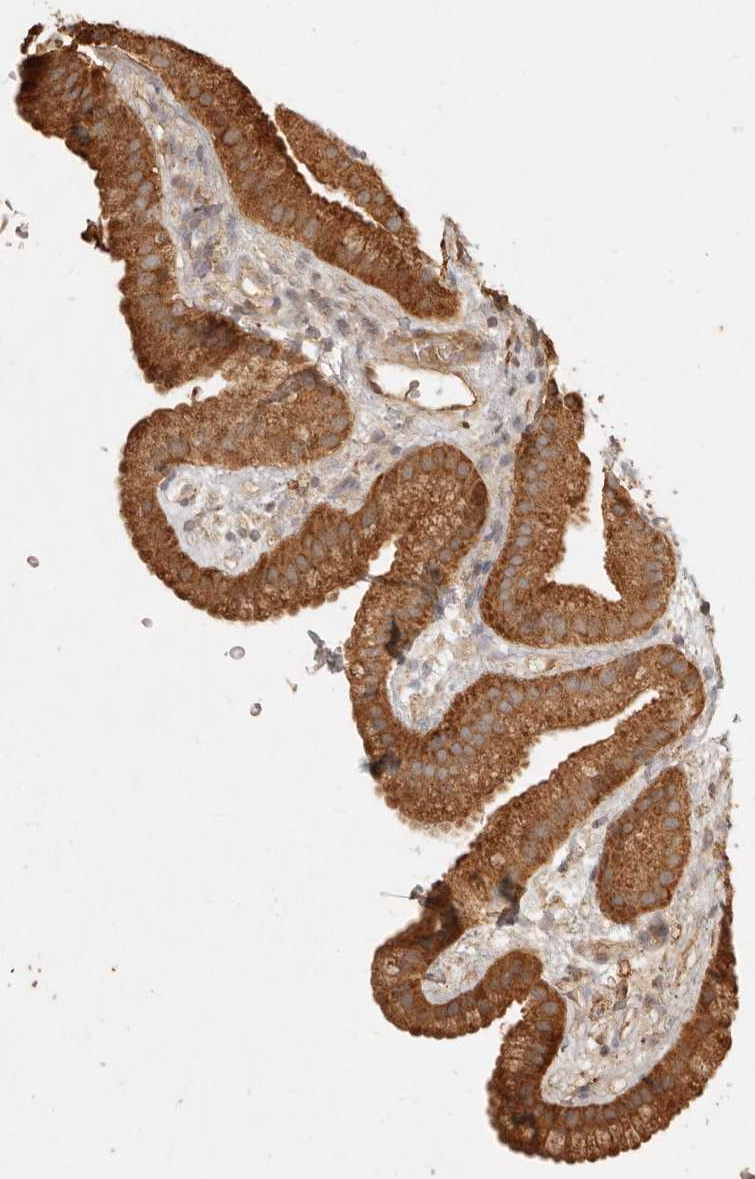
{"staining": {"intensity": "strong", "quantity": ">75%", "location": "cytoplasmic/membranous"}, "tissue": "gallbladder", "cell_type": "Glandular cells", "image_type": "normal", "snomed": [{"axis": "morphology", "description": "Normal tissue, NOS"}, {"axis": "topography", "description": "Gallbladder"}], "caption": "Unremarkable gallbladder demonstrates strong cytoplasmic/membranous staining in approximately >75% of glandular cells, visualized by immunohistochemistry. (Stains: DAB in brown, nuclei in blue, Microscopy: brightfield microscopy at high magnification).", "gene": "CLEC4C", "patient": {"sex": "female", "age": 64}}